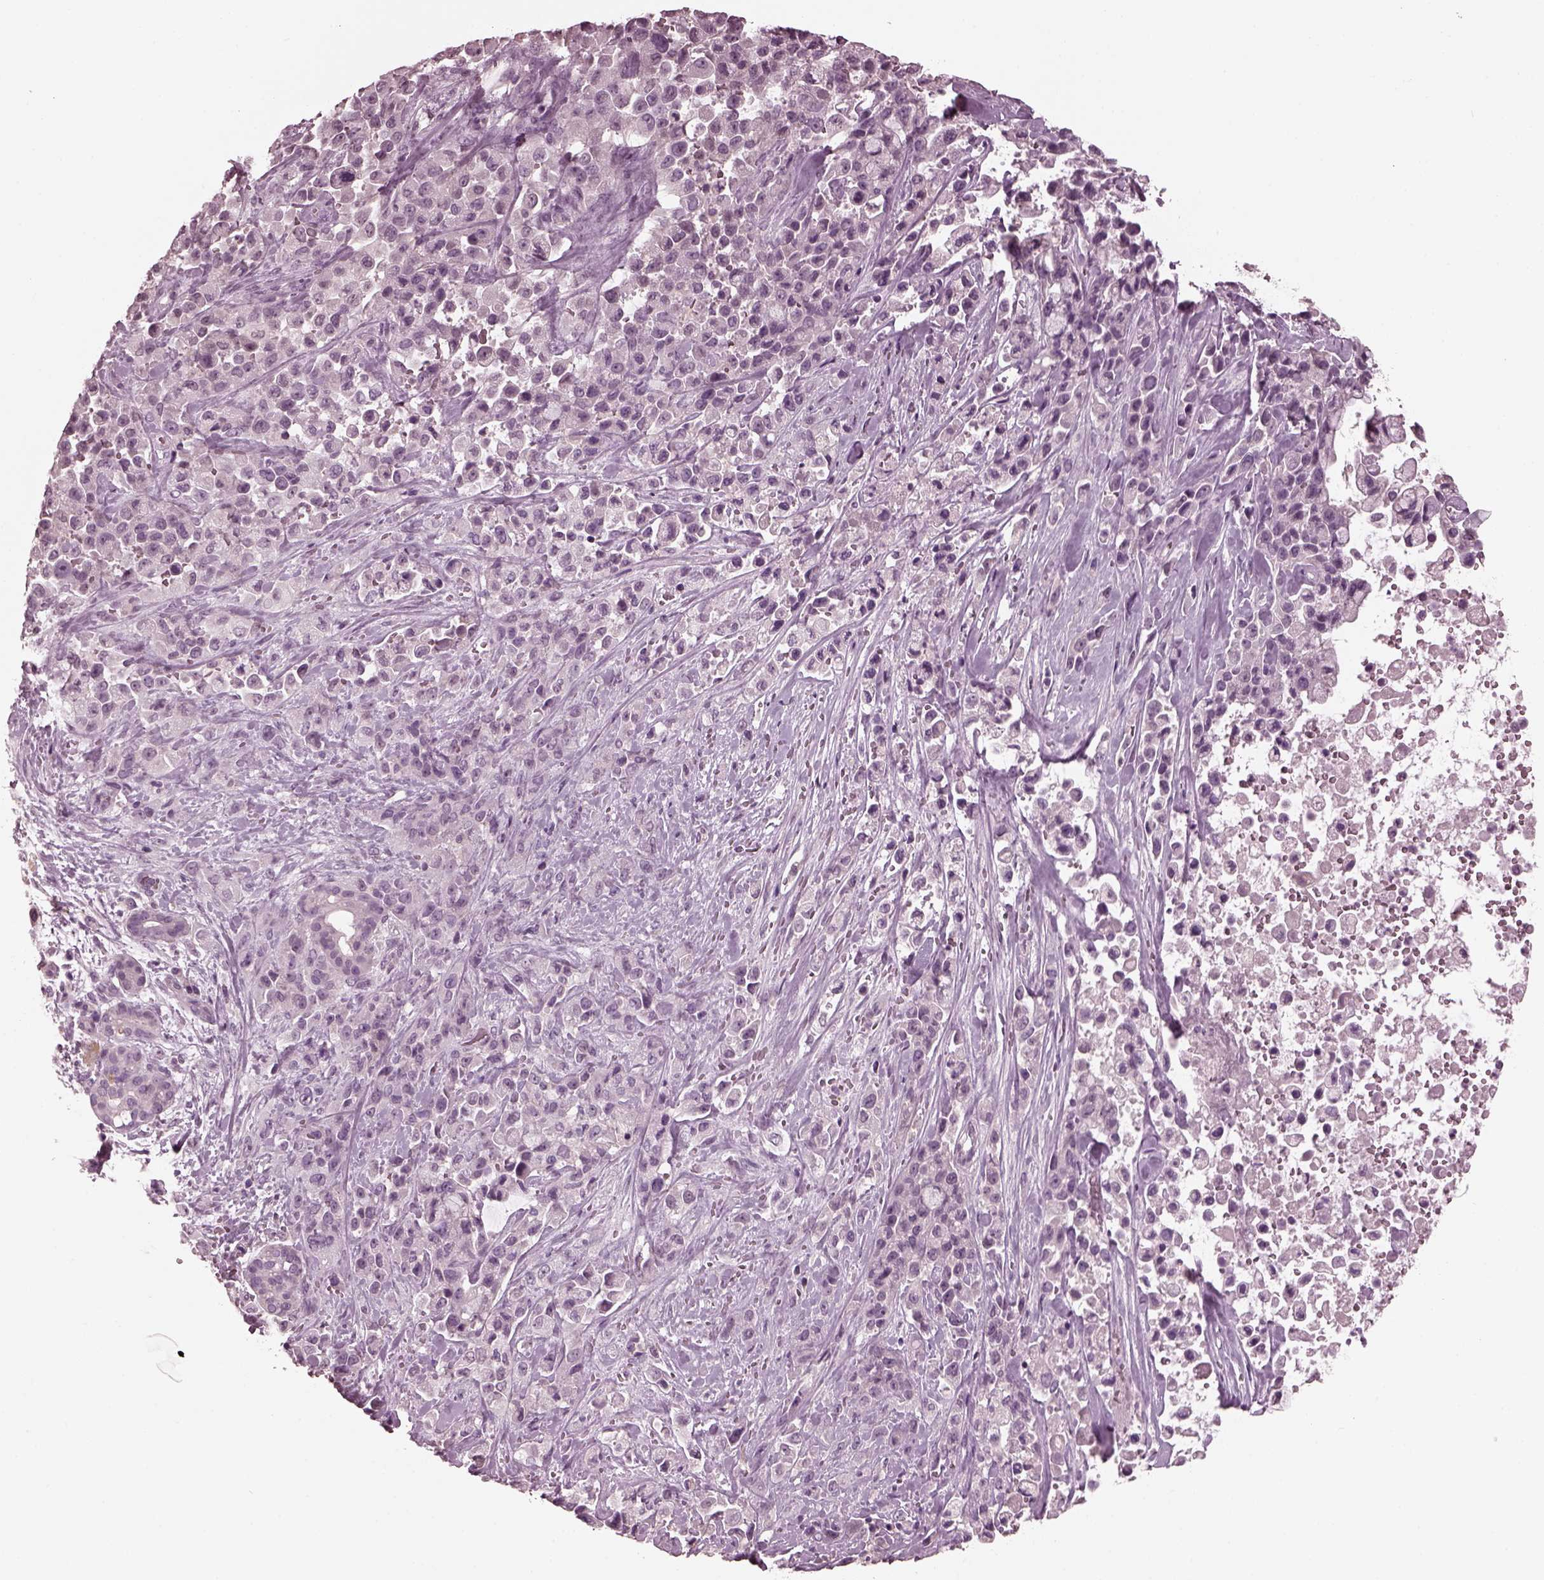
{"staining": {"intensity": "negative", "quantity": "none", "location": "none"}, "tissue": "pancreatic cancer", "cell_type": "Tumor cells", "image_type": "cancer", "snomed": [{"axis": "morphology", "description": "Adenocarcinoma, NOS"}, {"axis": "topography", "description": "Pancreas"}], "caption": "Tumor cells show no significant protein staining in adenocarcinoma (pancreatic).", "gene": "MIB2", "patient": {"sex": "male", "age": 44}}